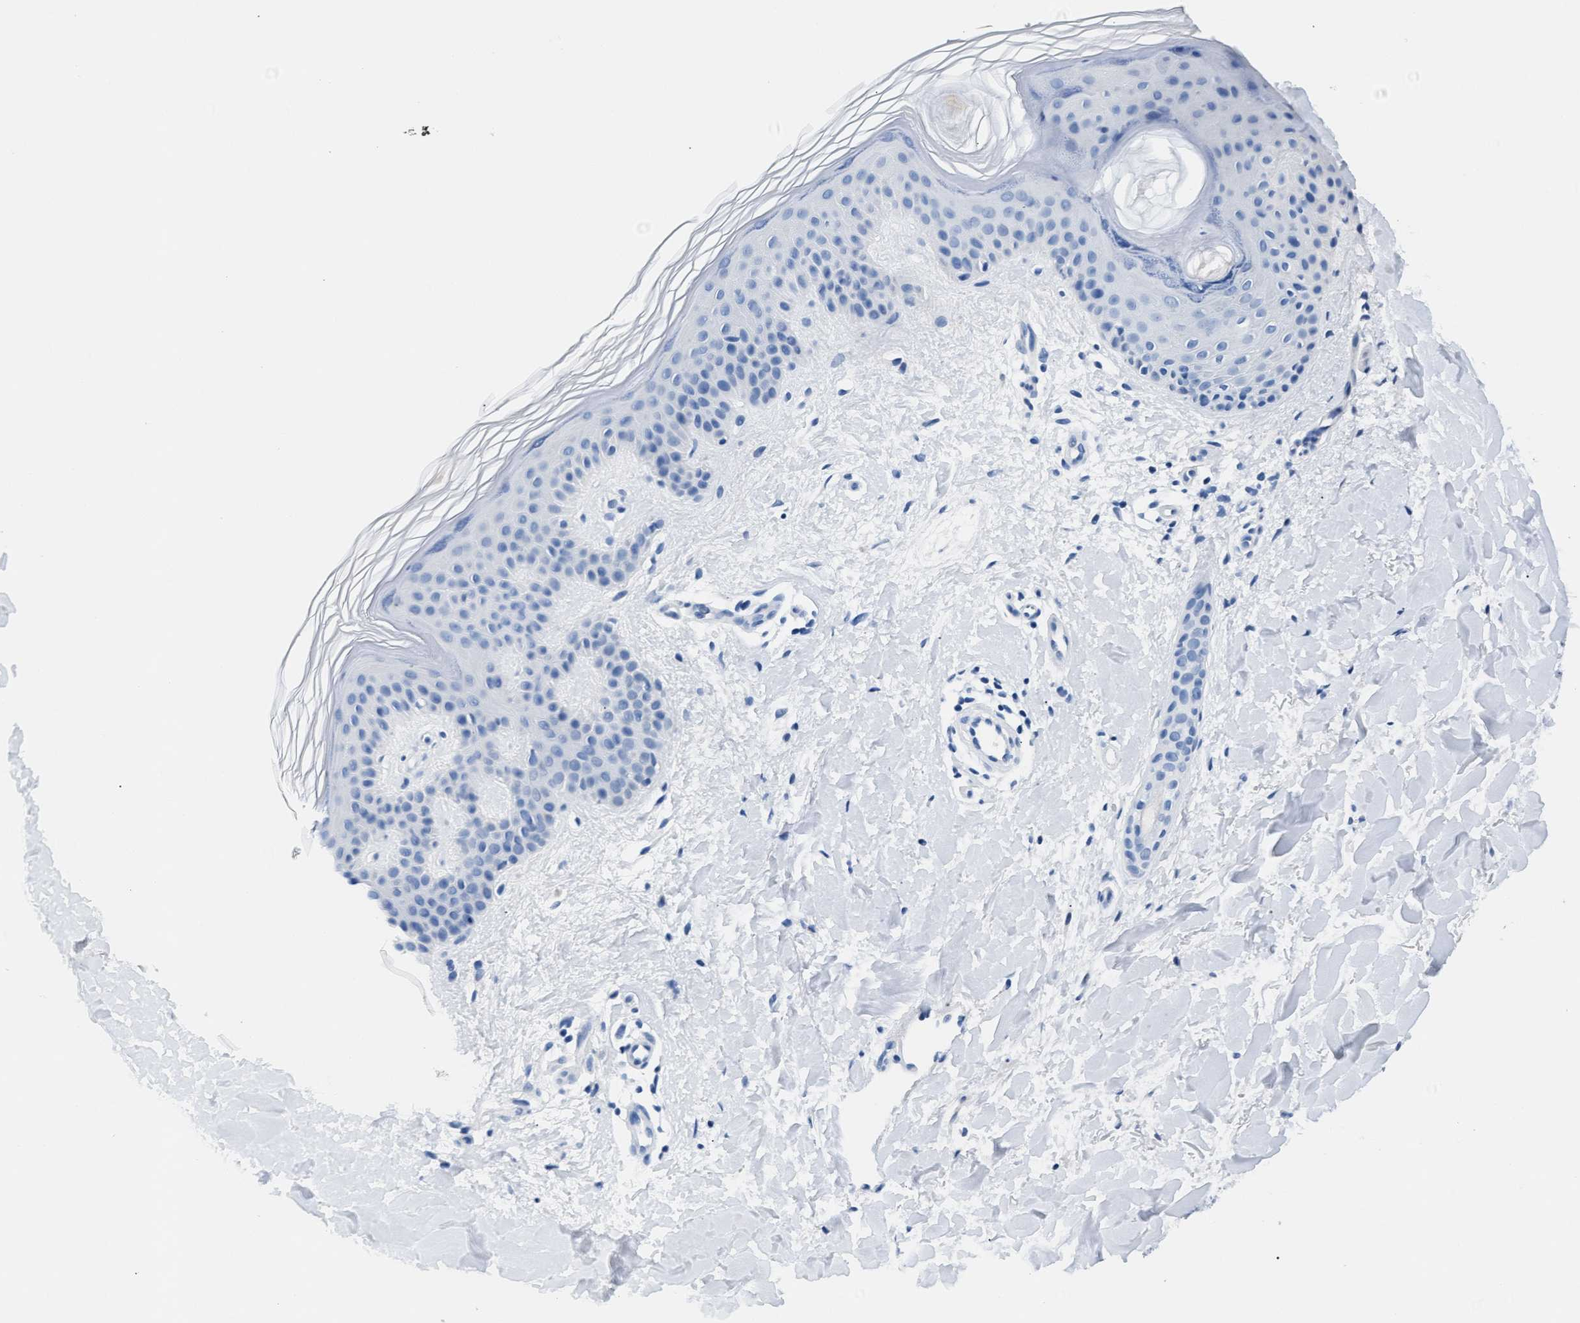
{"staining": {"intensity": "negative", "quantity": "none", "location": "none"}, "tissue": "skin", "cell_type": "Fibroblasts", "image_type": "normal", "snomed": [{"axis": "morphology", "description": "Normal tissue, NOS"}, {"axis": "morphology", "description": "Malignant melanoma, Metastatic site"}, {"axis": "topography", "description": "Skin"}], "caption": "Immunohistochemical staining of benign human skin displays no significant staining in fibroblasts.", "gene": "MMP8", "patient": {"sex": "male", "age": 41}}